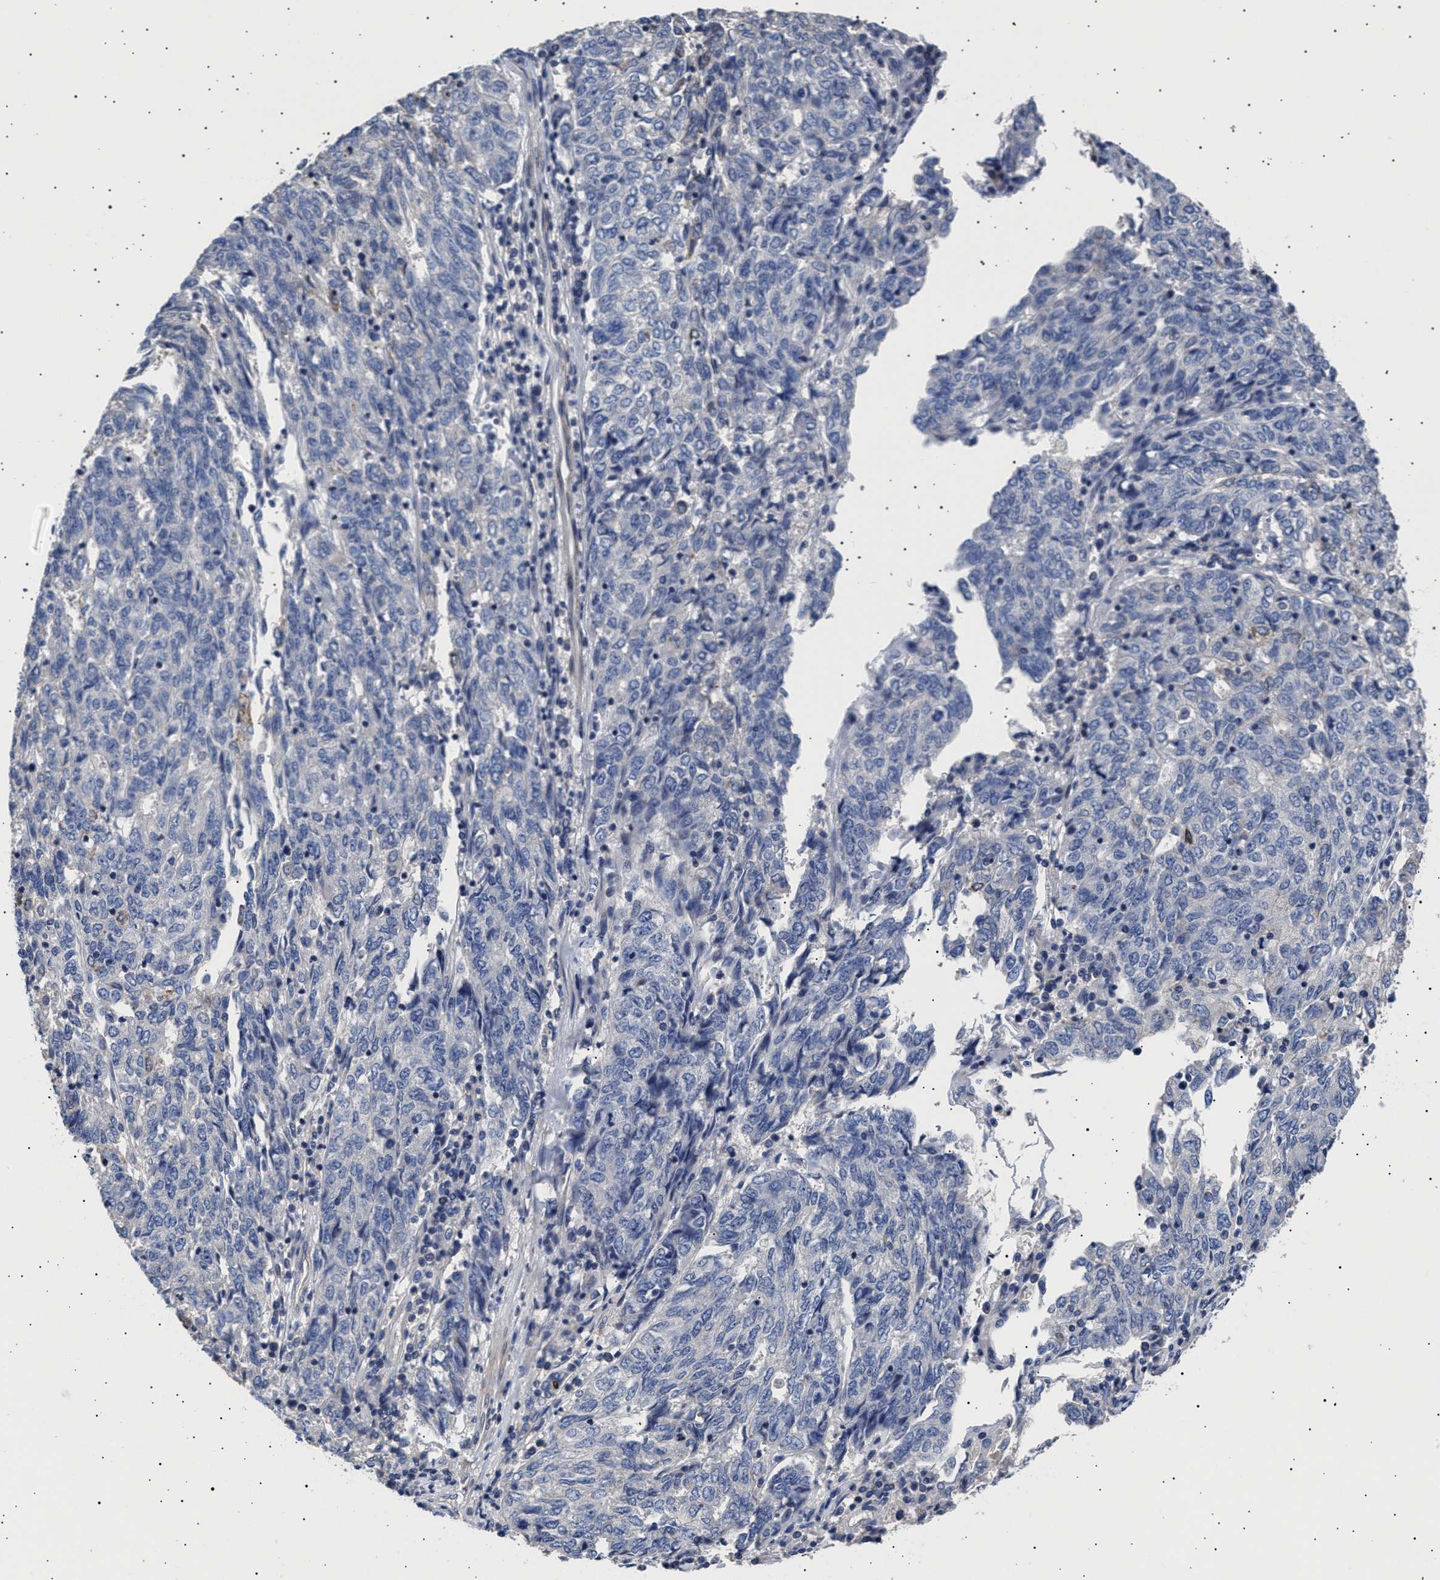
{"staining": {"intensity": "negative", "quantity": "none", "location": "none"}, "tissue": "endometrial cancer", "cell_type": "Tumor cells", "image_type": "cancer", "snomed": [{"axis": "morphology", "description": "Adenocarcinoma, NOS"}, {"axis": "topography", "description": "Endometrium"}], "caption": "Immunohistochemistry histopathology image of human endometrial cancer (adenocarcinoma) stained for a protein (brown), which exhibits no staining in tumor cells.", "gene": "HEMGN", "patient": {"sex": "female", "age": 80}}